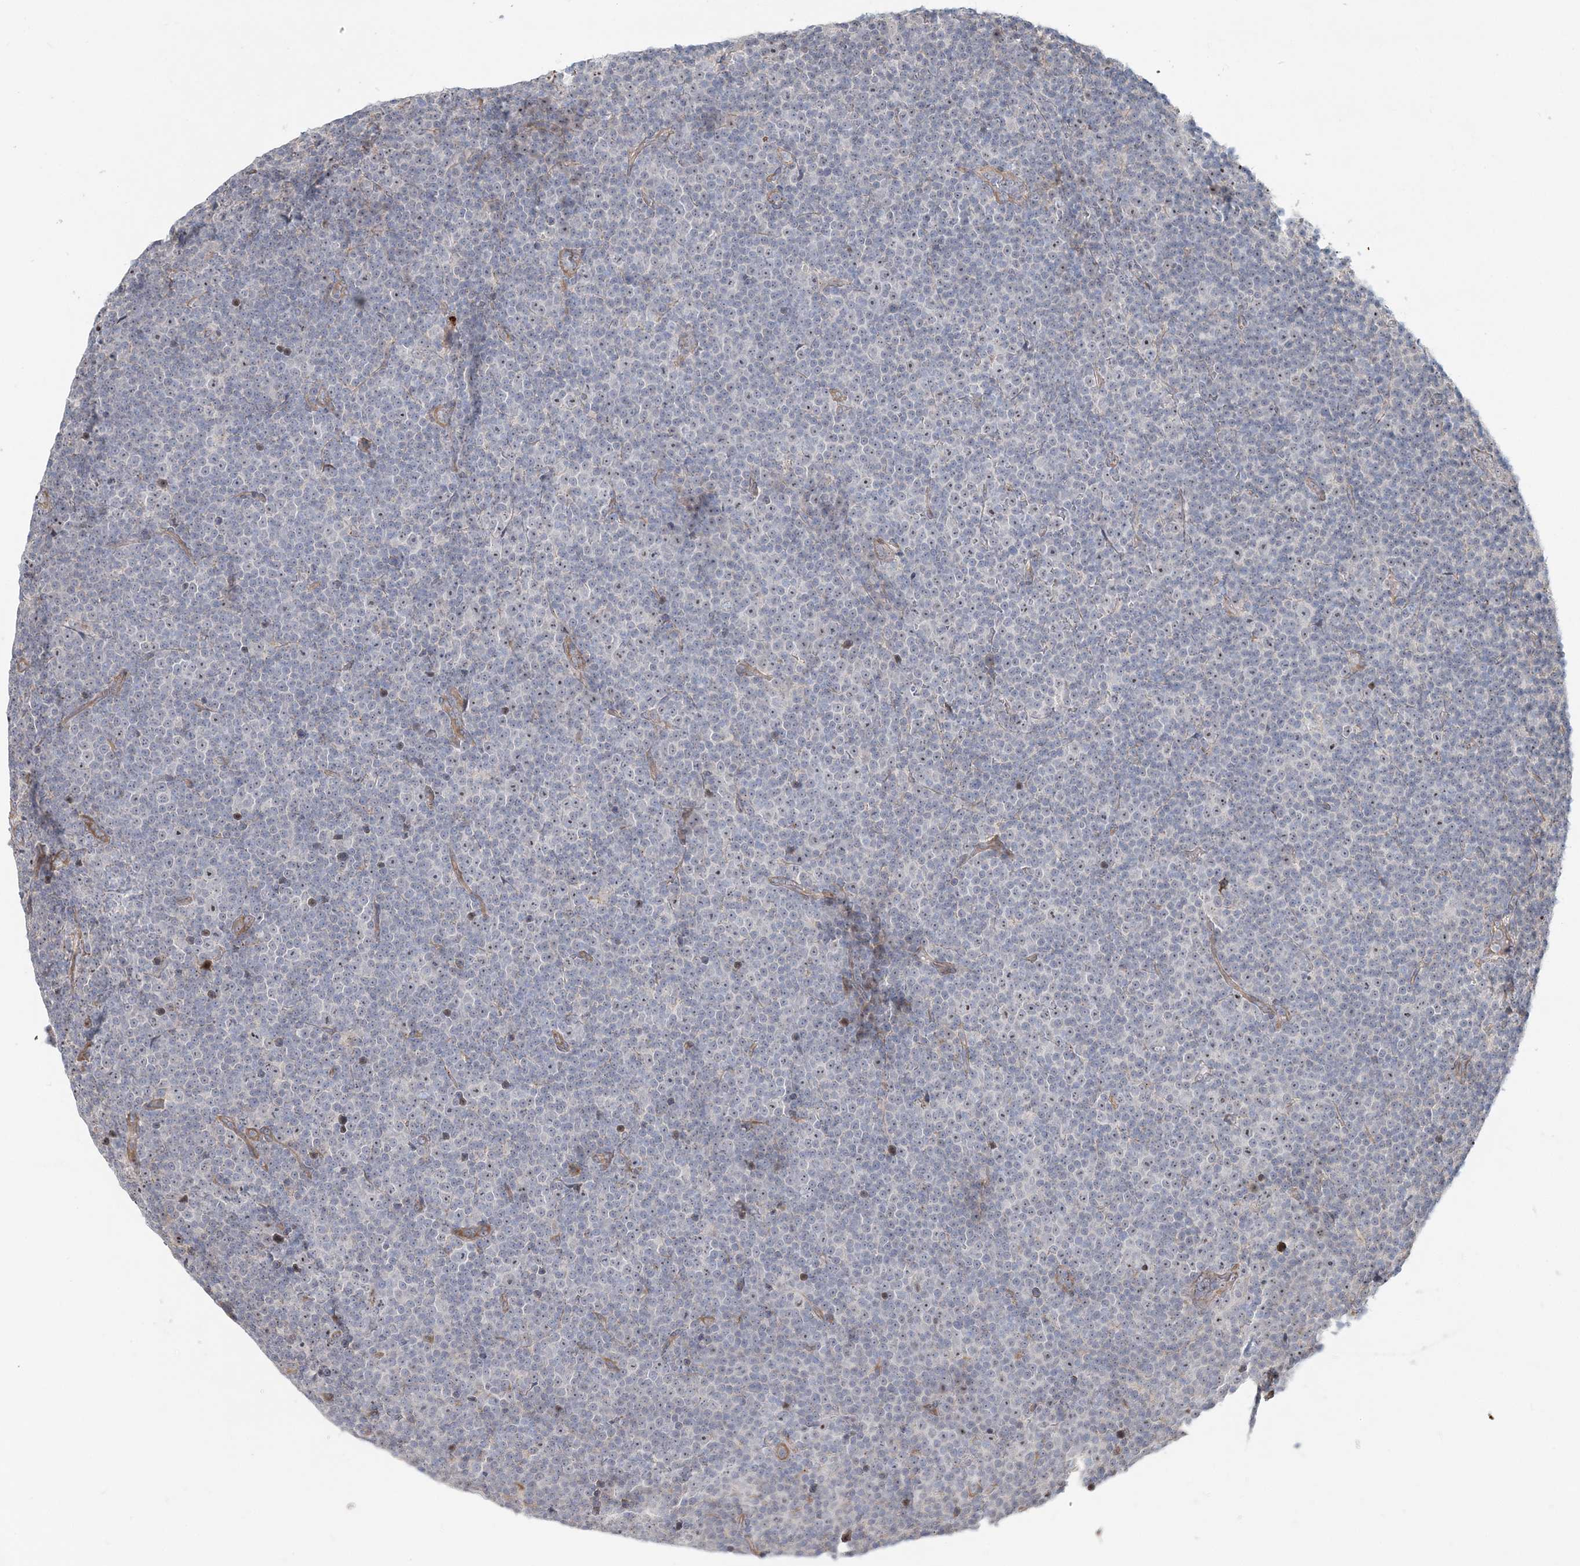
{"staining": {"intensity": "negative", "quantity": "none", "location": "none"}, "tissue": "lymphoma", "cell_type": "Tumor cells", "image_type": "cancer", "snomed": [{"axis": "morphology", "description": "Malignant lymphoma, non-Hodgkin's type, Low grade"}, {"axis": "topography", "description": "Lymph node"}], "caption": "This is an immunohistochemistry (IHC) micrograph of human lymphoma. There is no staining in tumor cells.", "gene": "CXXC5", "patient": {"sex": "female", "age": 67}}